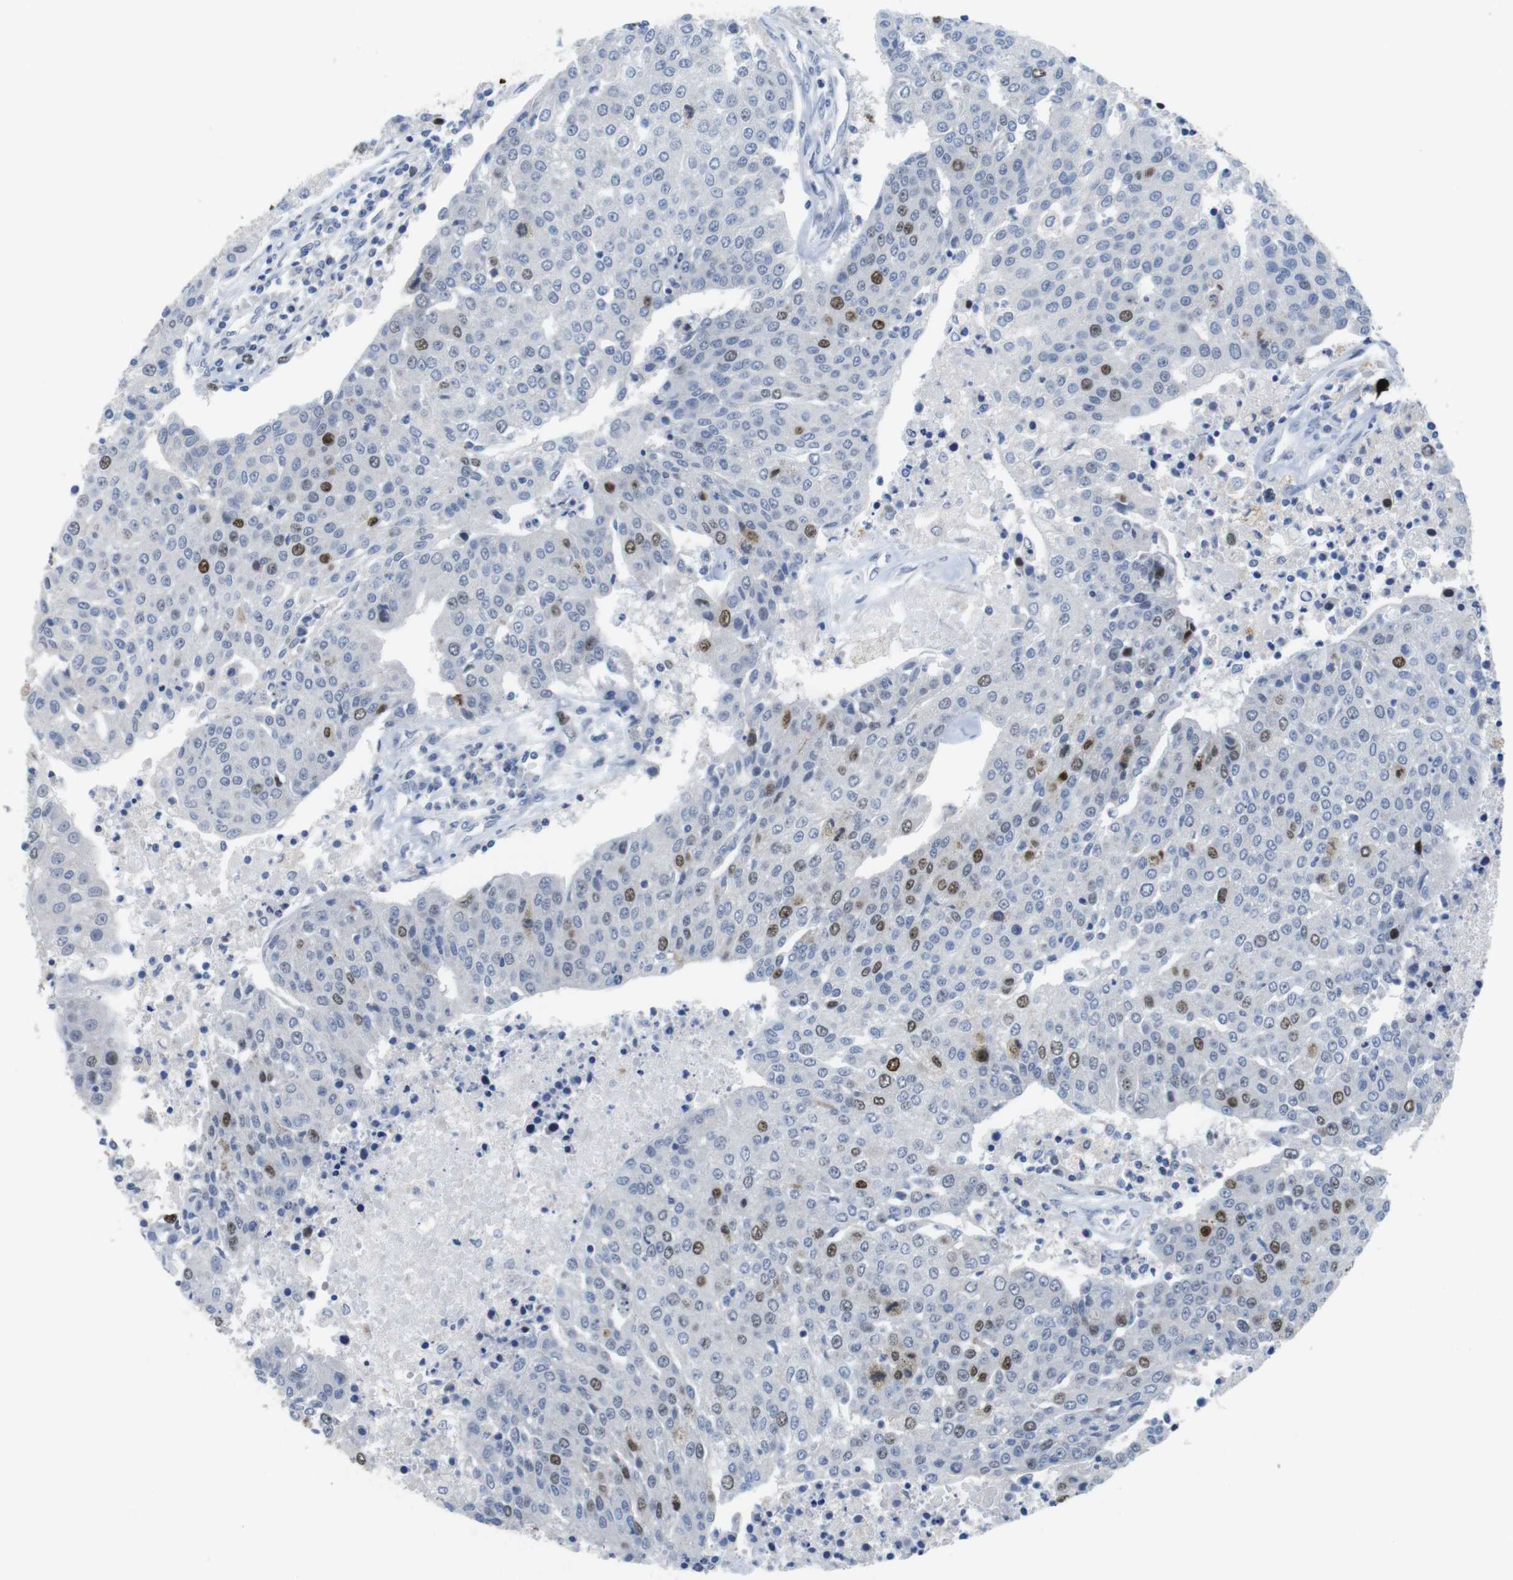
{"staining": {"intensity": "strong", "quantity": "<25%", "location": "nuclear"}, "tissue": "urothelial cancer", "cell_type": "Tumor cells", "image_type": "cancer", "snomed": [{"axis": "morphology", "description": "Urothelial carcinoma, High grade"}, {"axis": "topography", "description": "Urinary bladder"}], "caption": "High-grade urothelial carcinoma tissue reveals strong nuclear staining in approximately <25% of tumor cells, visualized by immunohistochemistry.", "gene": "KPNA2", "patient": {"sex": "female", "age": 85}}